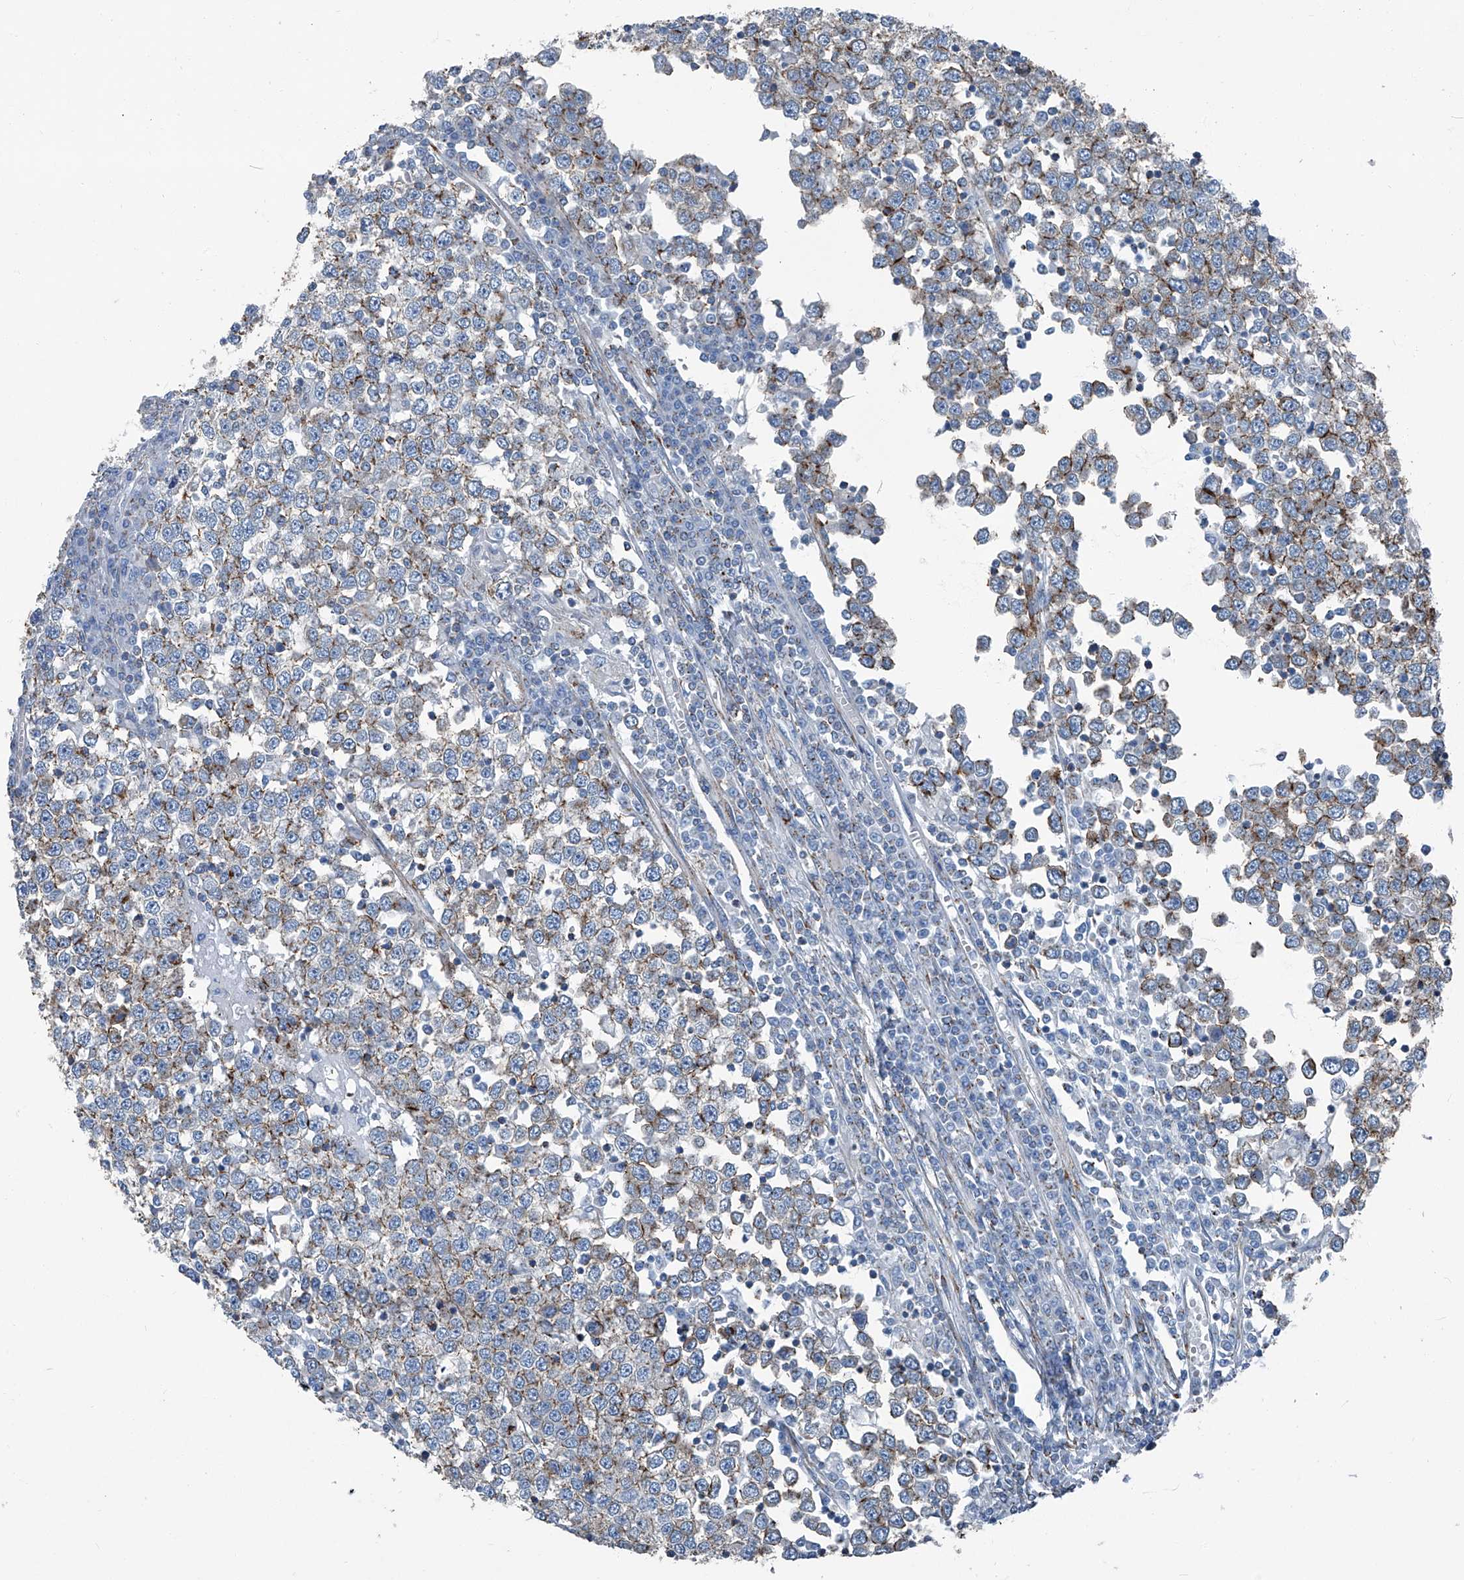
{"staining": {"intensity": "moderate", "quantity": "<25%", "location": "cytoplasmic/membranous"}, "tissue": "testis cancer", "cell_type": "Tumor cells", "image_type": "cancer", "snomed": [{"axis": "morphology", "description": "Seminoma, NOS"}, {"axis": "topography", "description": "Testis"}], "caption": "Immunohistochemical staining of testis cancer (seminoma) demonstrates low levels of moderate cytoplasmic/membranous protein expression in about <25% of tumor cells.", "gene": "SEPTIN7", "patient": {"sex": "male", "age": 65}}